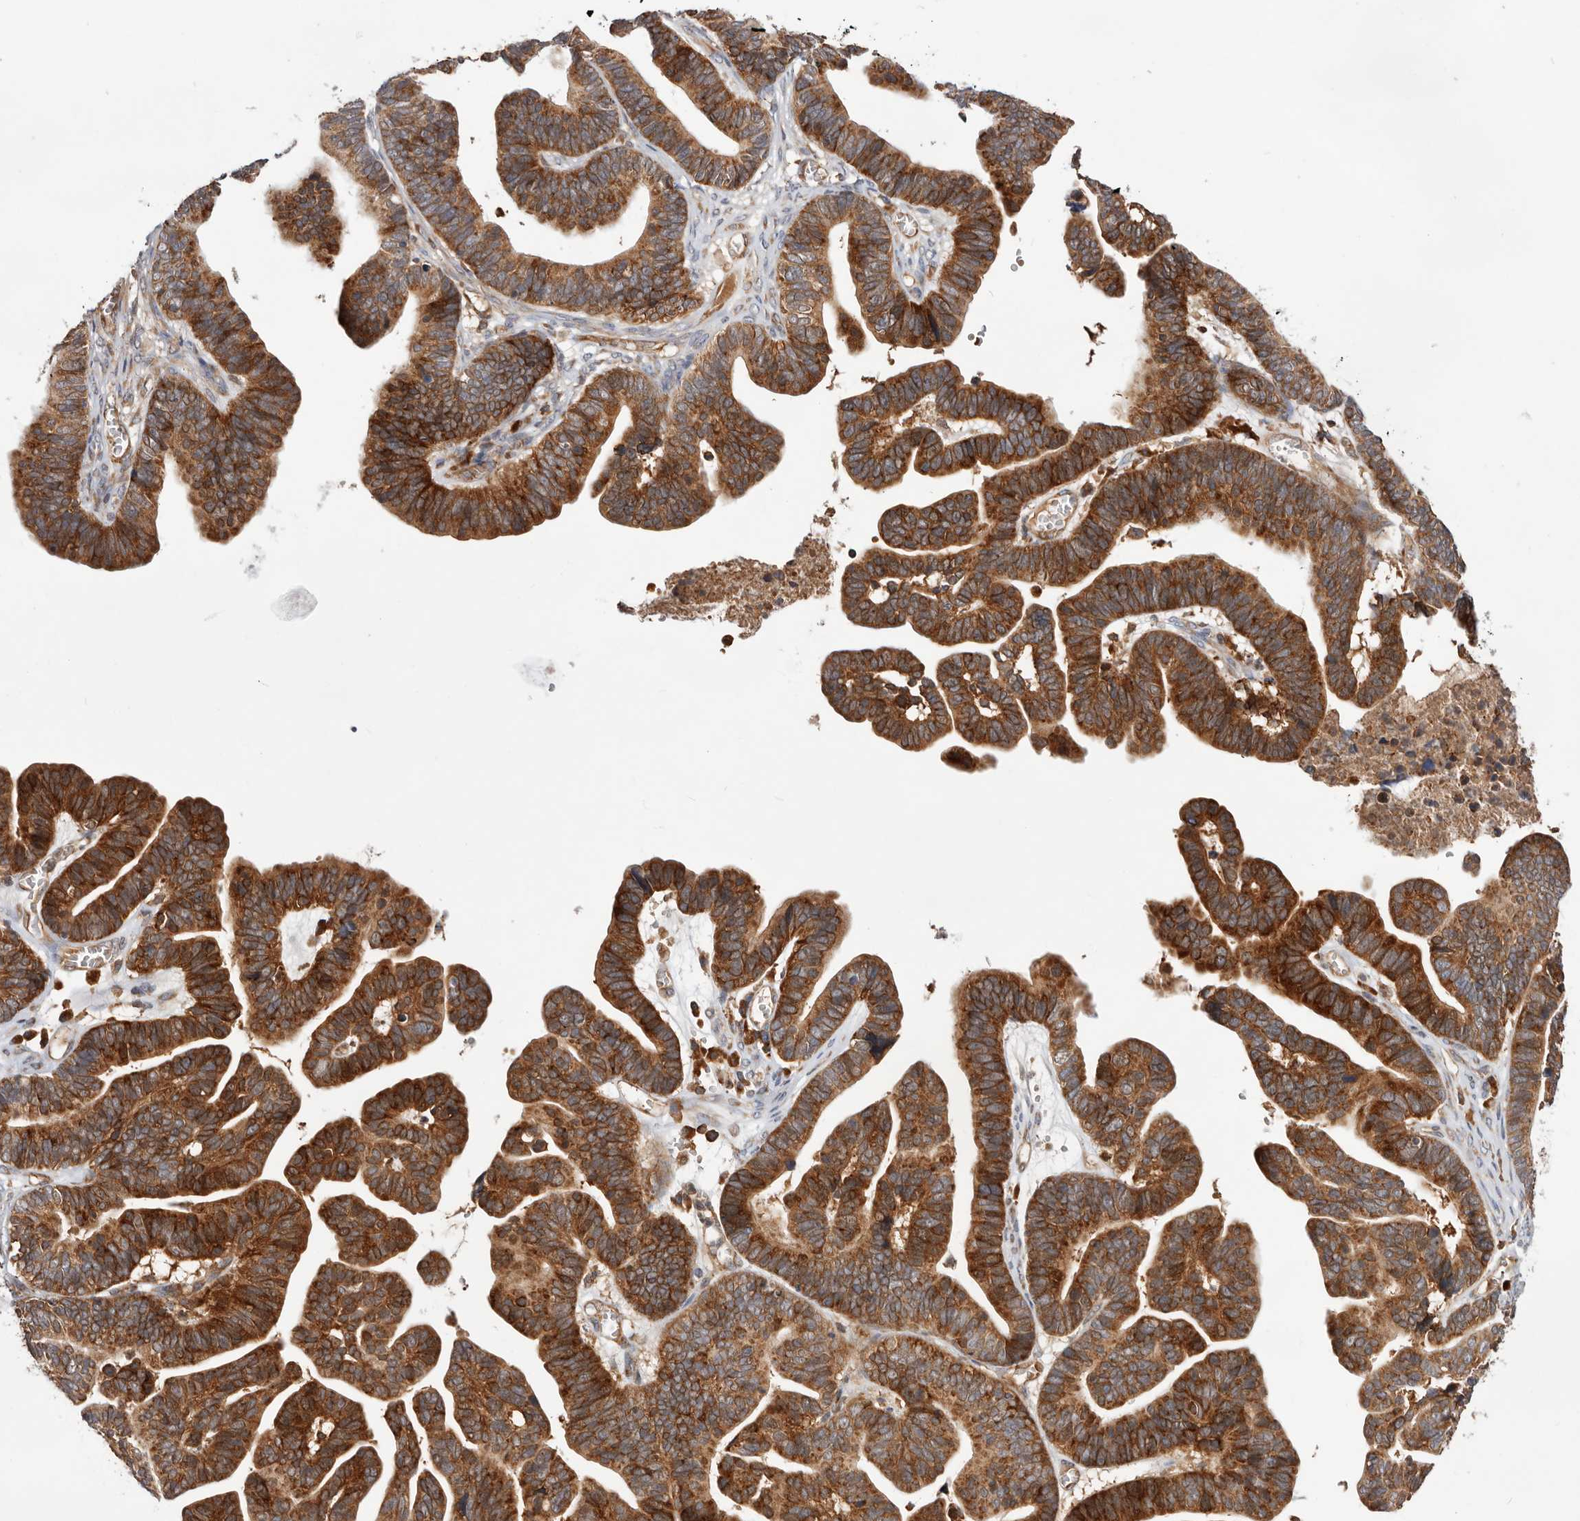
{"staining": {"intensity": "strong", "quantity": ">75%", "location": "cytoplasmic/membranous"}, "tissue": "ovarian cancer", "cell_type": "Tumor cells", "image_type": "cancer", "snomed": [{"axis": "morphology", "description": "Cystadenocarcinoma, serous, NOS"}, {"axis": "topography", "description": "Ovary"}], "caption": "Immunohistochemistry of human ovarian cancer (serous cystadenocarcinoma) exhibits high levels of strong cytoplasmic/membranous staining in about >75% of tumor cells.", "gene": "RNF213", "patient": {"sex": "female", "age": 56}}